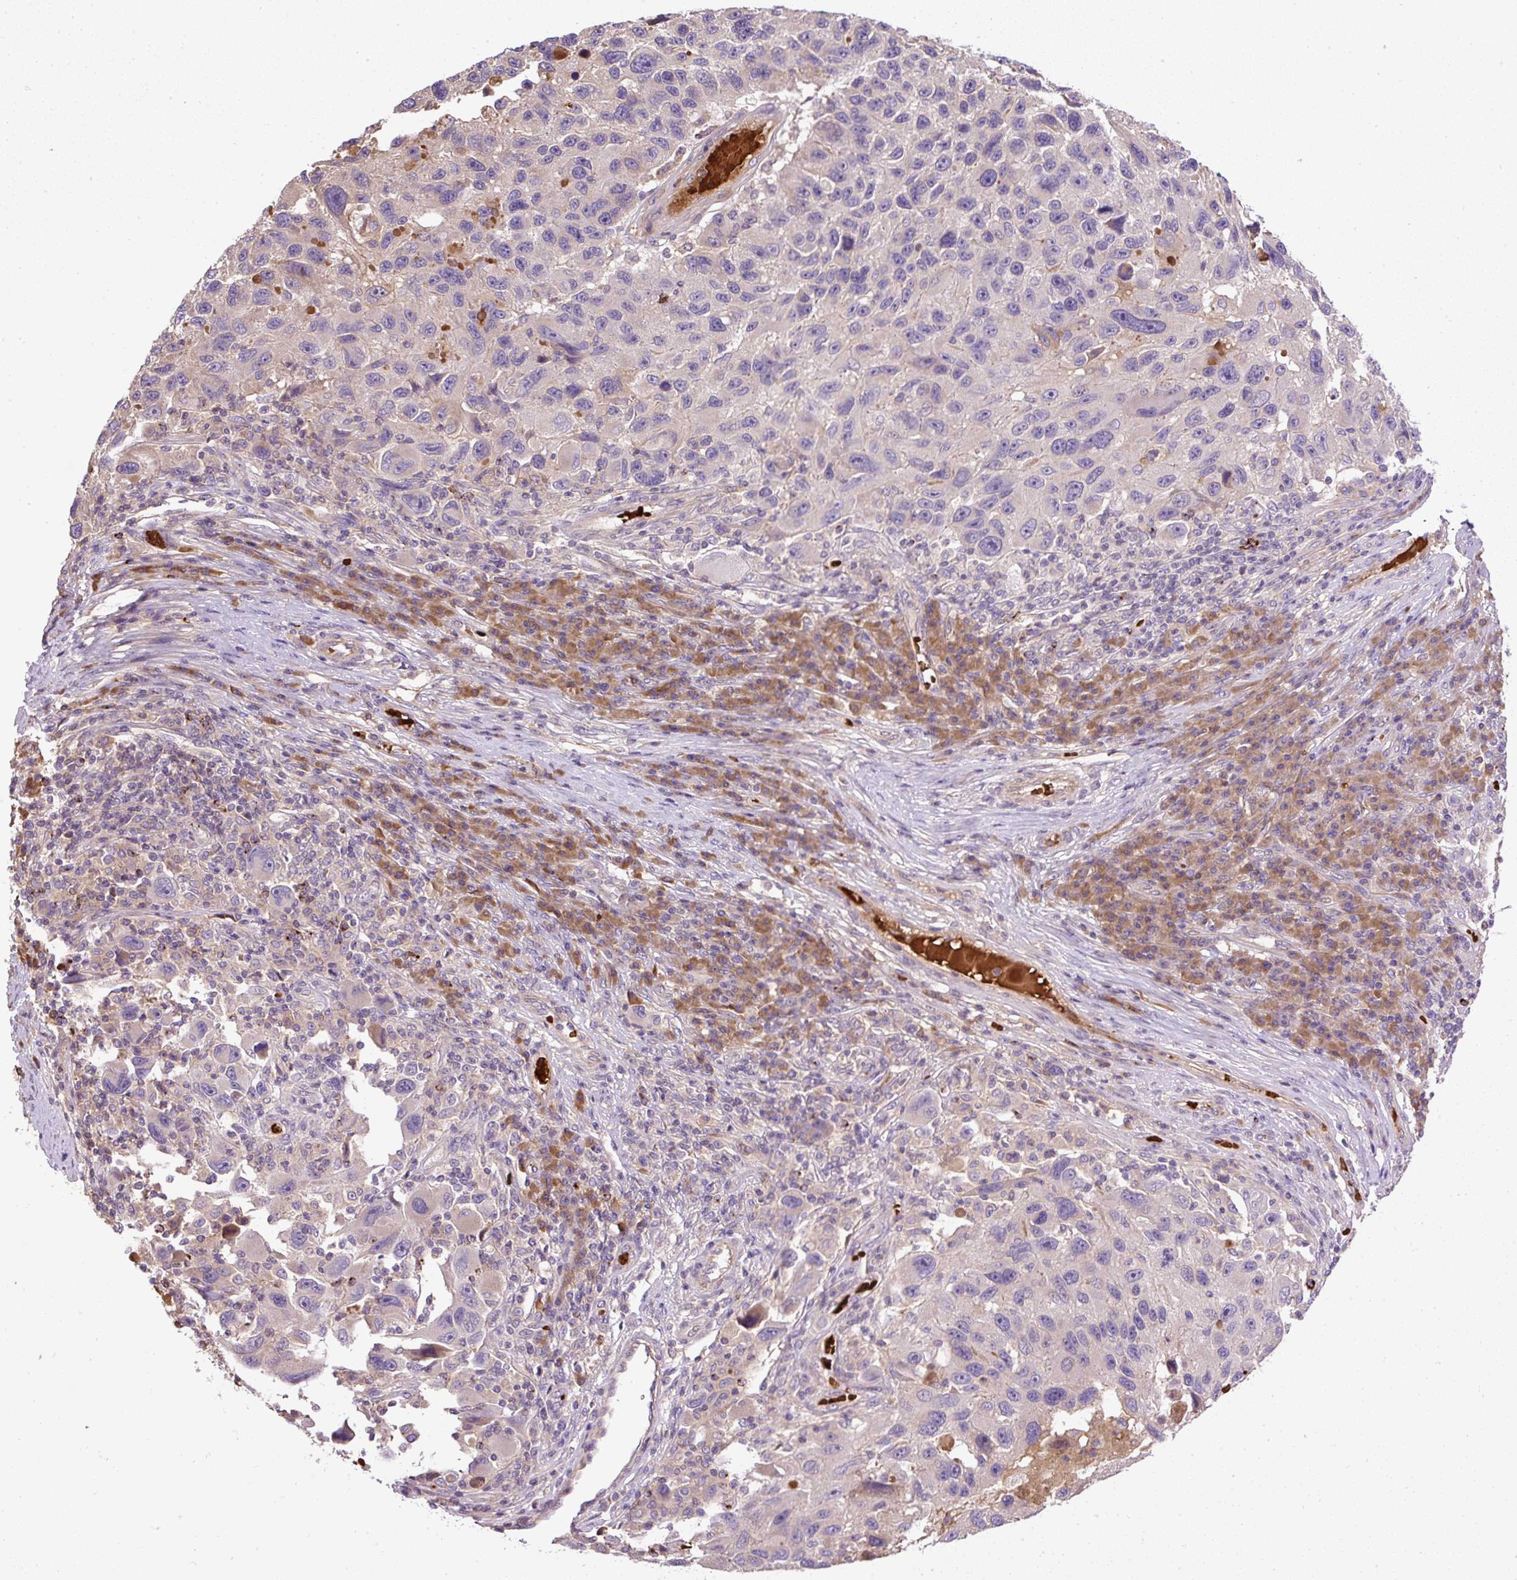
{"staining": {"intensity": "negative", "quantity": "none", "location": "none"}, "tissue": "melanoma", "cell_type": "Tumor cells", "image_type": "cancer", "snomed": [{"axis": "morphology", "description": "Malignant melanoma, NOS"}, {"axis": "topography", "description": "Skin"}], "caption": "IHC photomicrograph of human malignant melanoma stained for a protein (brown), which reveals no positivity in tumor cells. Brightfield microscopy of immunohistochemistry stained with DAB (brown) and hematoxylin (blue), captured at high magnification.", "gene": "CXCL13", "patient": {"sex": "male", "age": 53}}